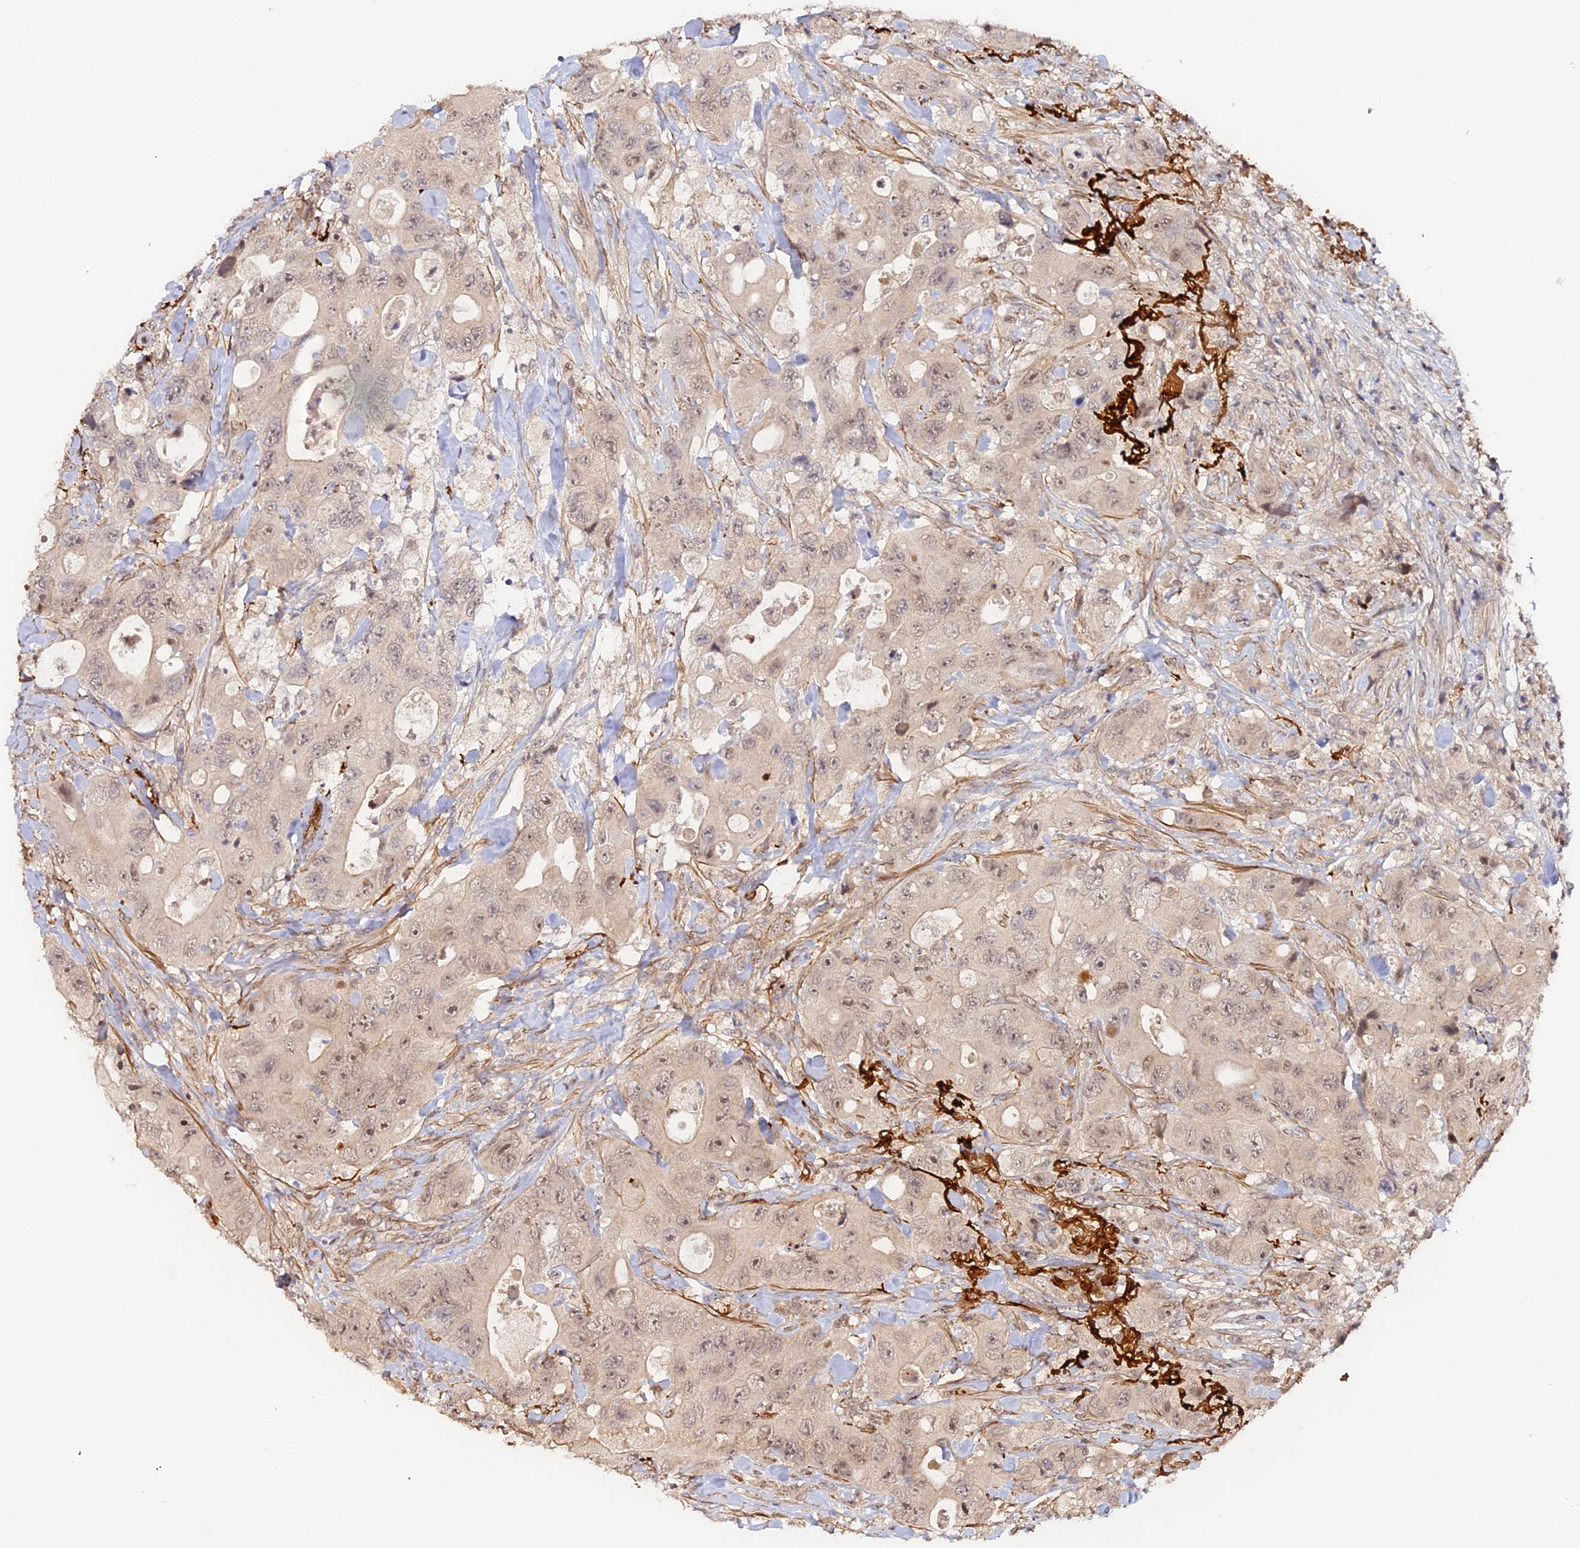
{"staining": {"intensity": "negative", "quantity": "none", "location": "none"}, "tissue": "colorectal cancer", "cell_type": "Tumor cells", "image_type": "cancer", "snomed": [{"axis": "morphology", "description": "Adenocarcinoma, NOS"}, {"axis": "topography", "description": "Colon"}], "caption": "An immunohistochemistry (IHC) image of colorectal cancer (adenocarcinoma) is shown. There is no staining in tumor cells of colorectal cancer (adenocarcinoma). Brightfield microscopy of immunohistochemistry (IHC) stained with DAB (brown) and hematoxylin (blue), captured at high magnification.", "gene": "IMPACT", "patient": {"sex": "female", "age": 46}}